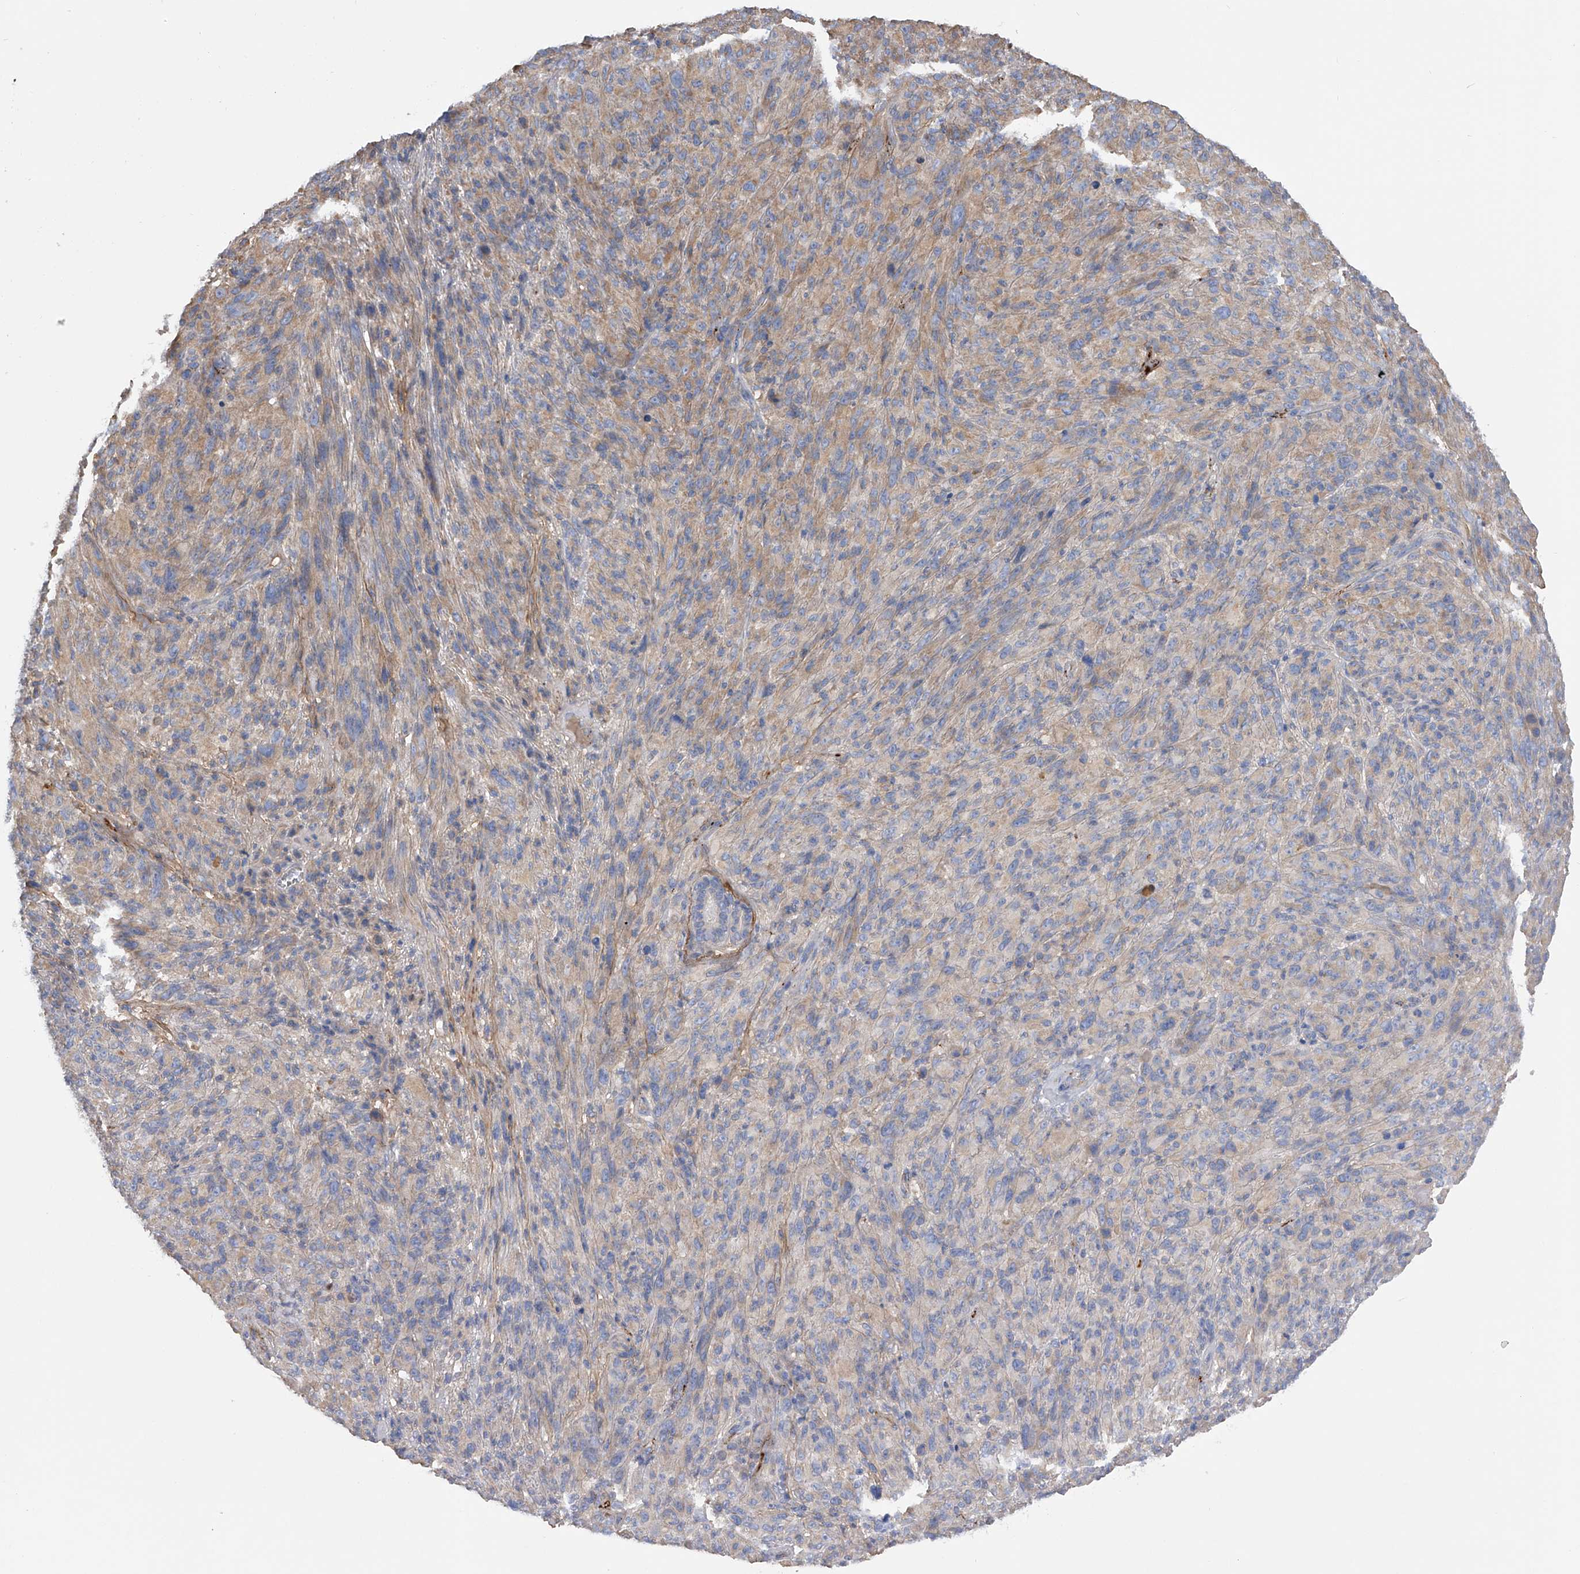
{"staining": {"intensity": "weak", "quantity": "25%-75%", "location": "cytoplasmic/membranous"}, "tissue": "melanoma", "cell_type": "Tumor cells", "image_type": "cancer", "snomed": [{"axis": "morphology", "description": "Malignant melanoma, NOS"}, {"axis": "topography", "description": "Skin of head"}], "caption": "Immunohistochemistry (IHC) histopathology image of neoplastic tissue: malignant melanoma stained using immunohistochemistry demonstrates low levels of weak protein expression localized specifically in the cytoplasmic/membranous of tumor cells, appearing as a cytoplasmic/membranous brown color.", "gene": "RWDD2A", "patient": {"sex": "male", "age": 96}}